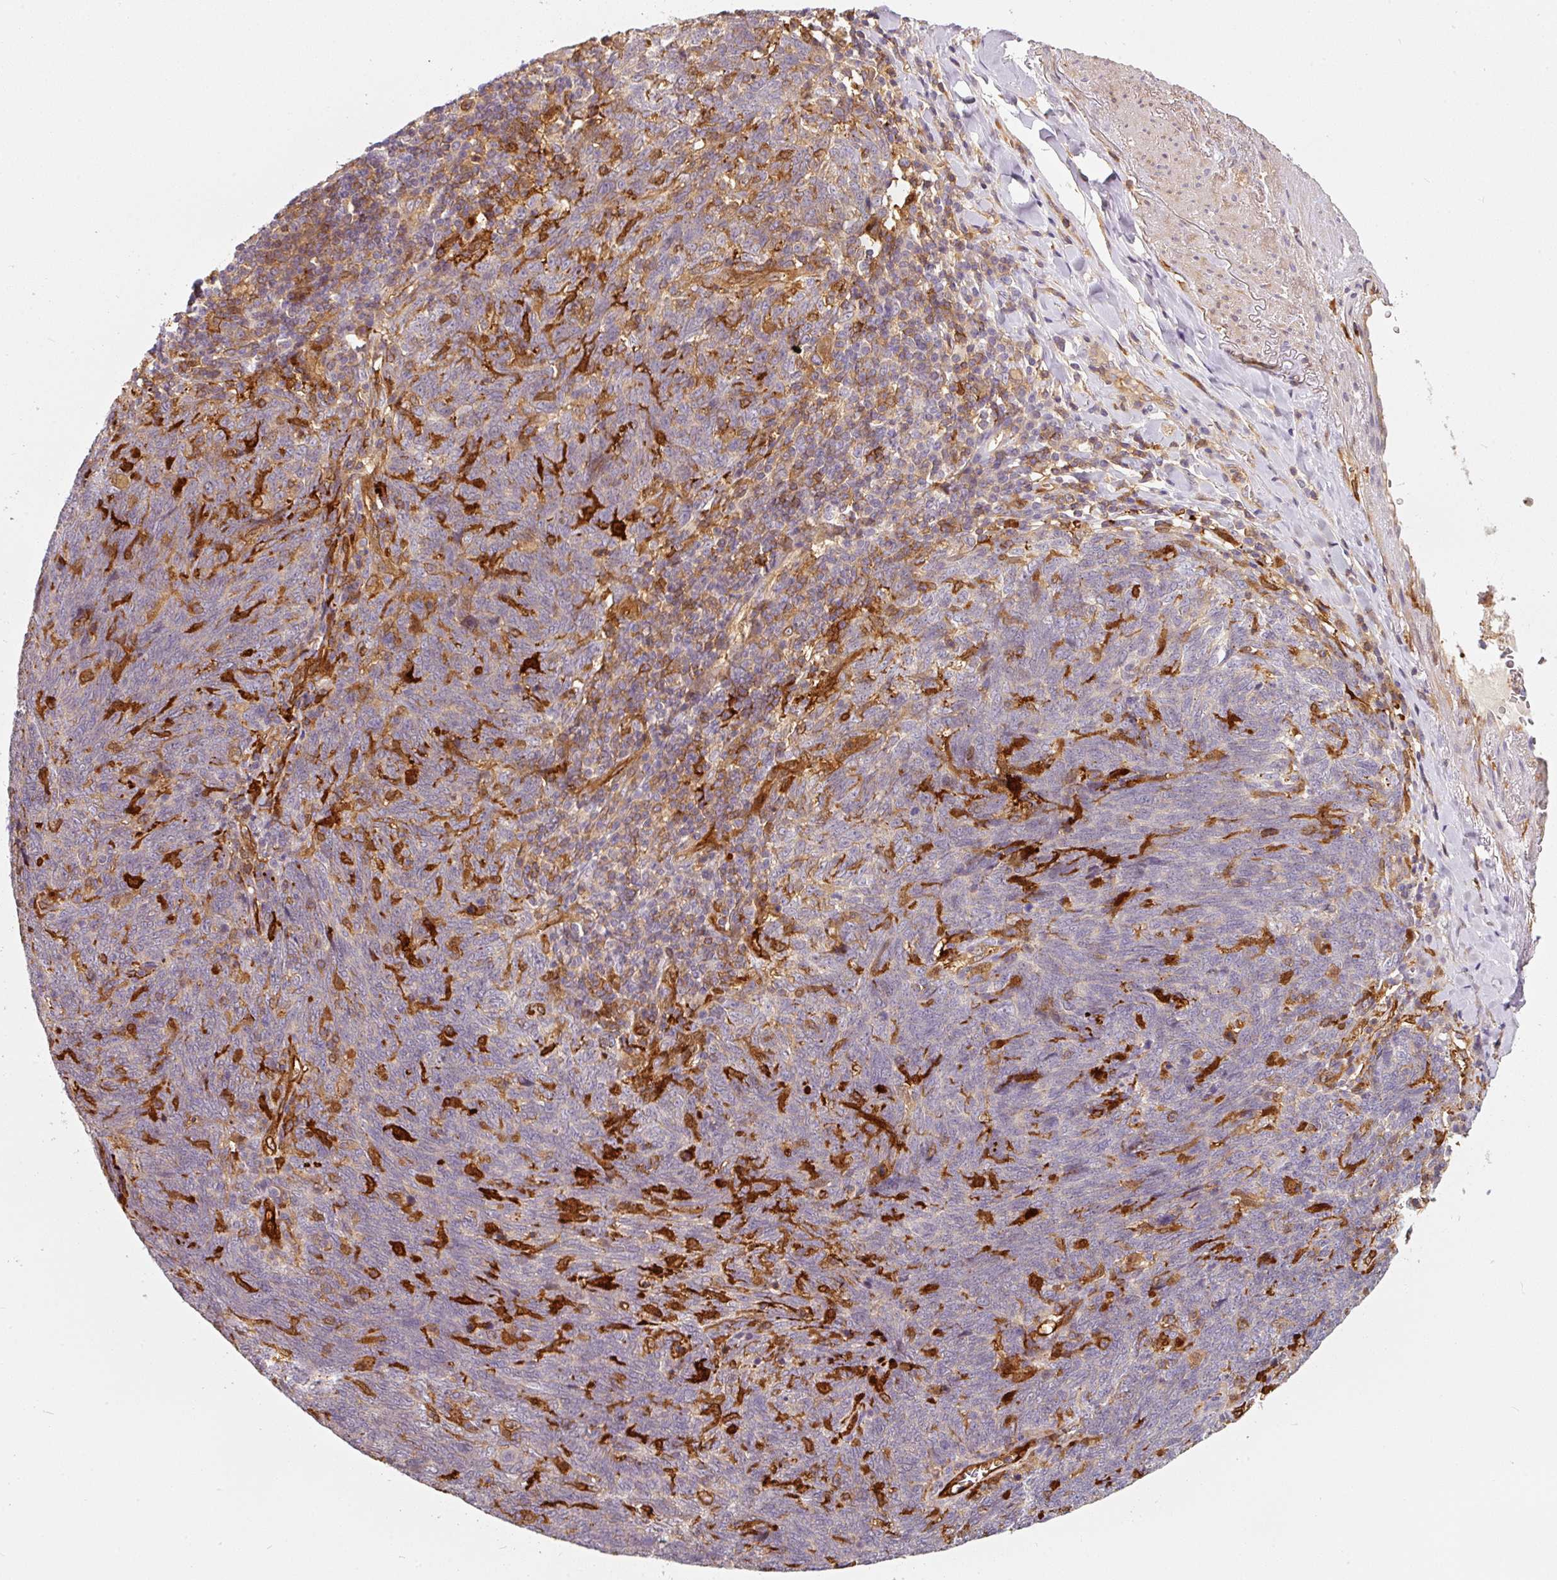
{"staining": {"intensity": "negative", "quantity": "none", "location": "none"}, "tissue": "lung cancer", "cell_type": "Tumor cells", "image_type": "cancer", "snomed": [{"axis": "morphology", "description": "Squamous cell carcinoma, NOS"}, {"axis": "topography", "description": "Lung"}], "caption": "The micrograph demonstrates no significant positivity in tumor cells of lung cancer (squamous cell carcinoma).", "gene": "IQGAP2", "patient": {"sex": "female", "age": 72}}